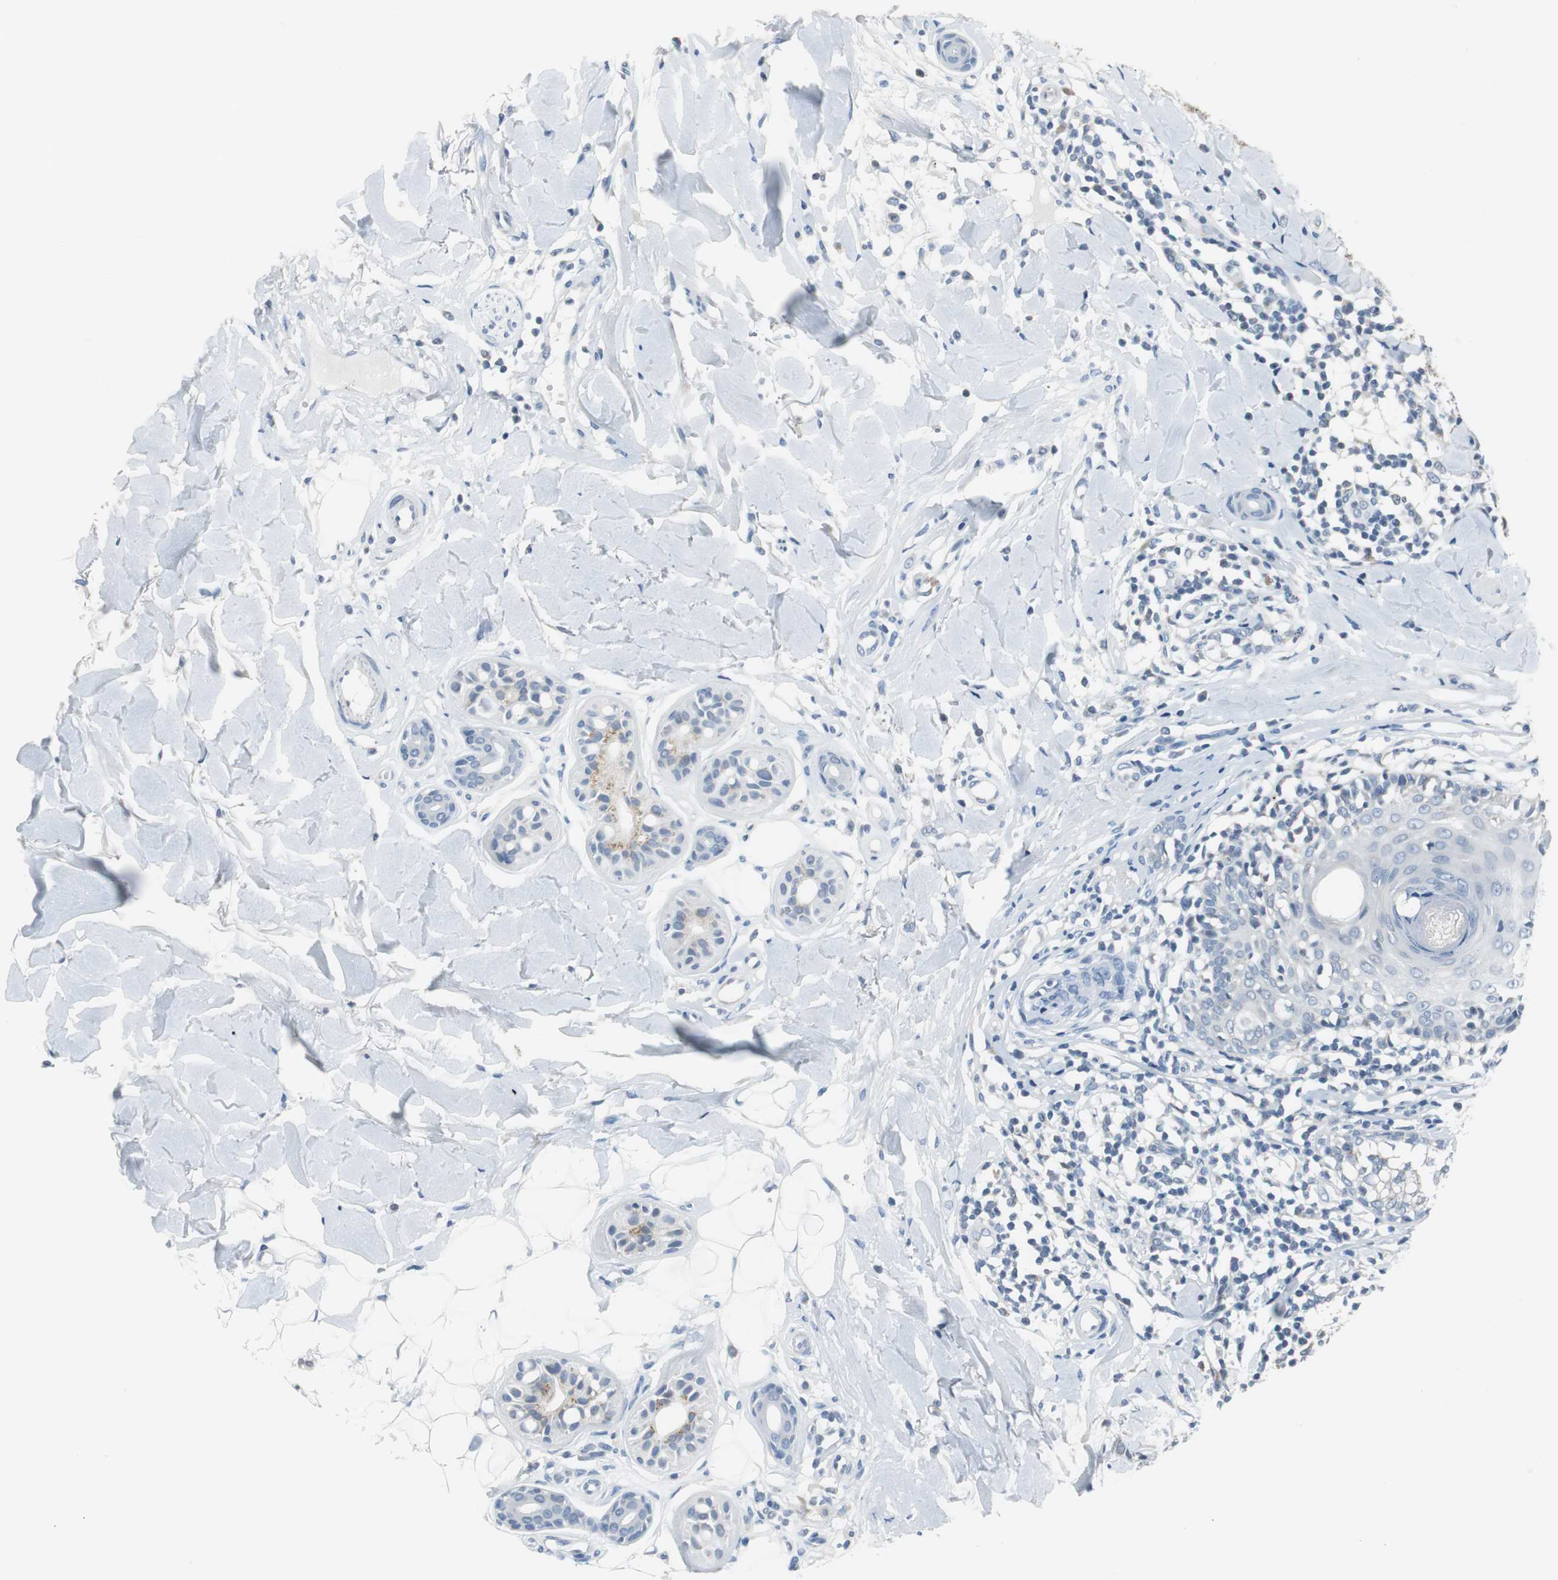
{"staining": {"intensity": "negative", "quantity": "none", "location": "none"}, "tissue": "skin cancer", "cell_type": "Tumor cells", "image_type": "cancer", "snomed": [{"axis": "morphology", "description": "Basal cell carcinoma"}, {"axis": "topography", "description": "Skin"}], "caption": "An IHC micrograph of basal cell carcinoma (skin) is shown. There is no staining in tumor cells of basal cell carcinoma (skin). (Brightfield microscopy of DAB (3,3'-diaminobenzidine) immunohistochemistry at high magnification).", "gene": "PLAA", "patient": {"sex": "female", "age": 58}}